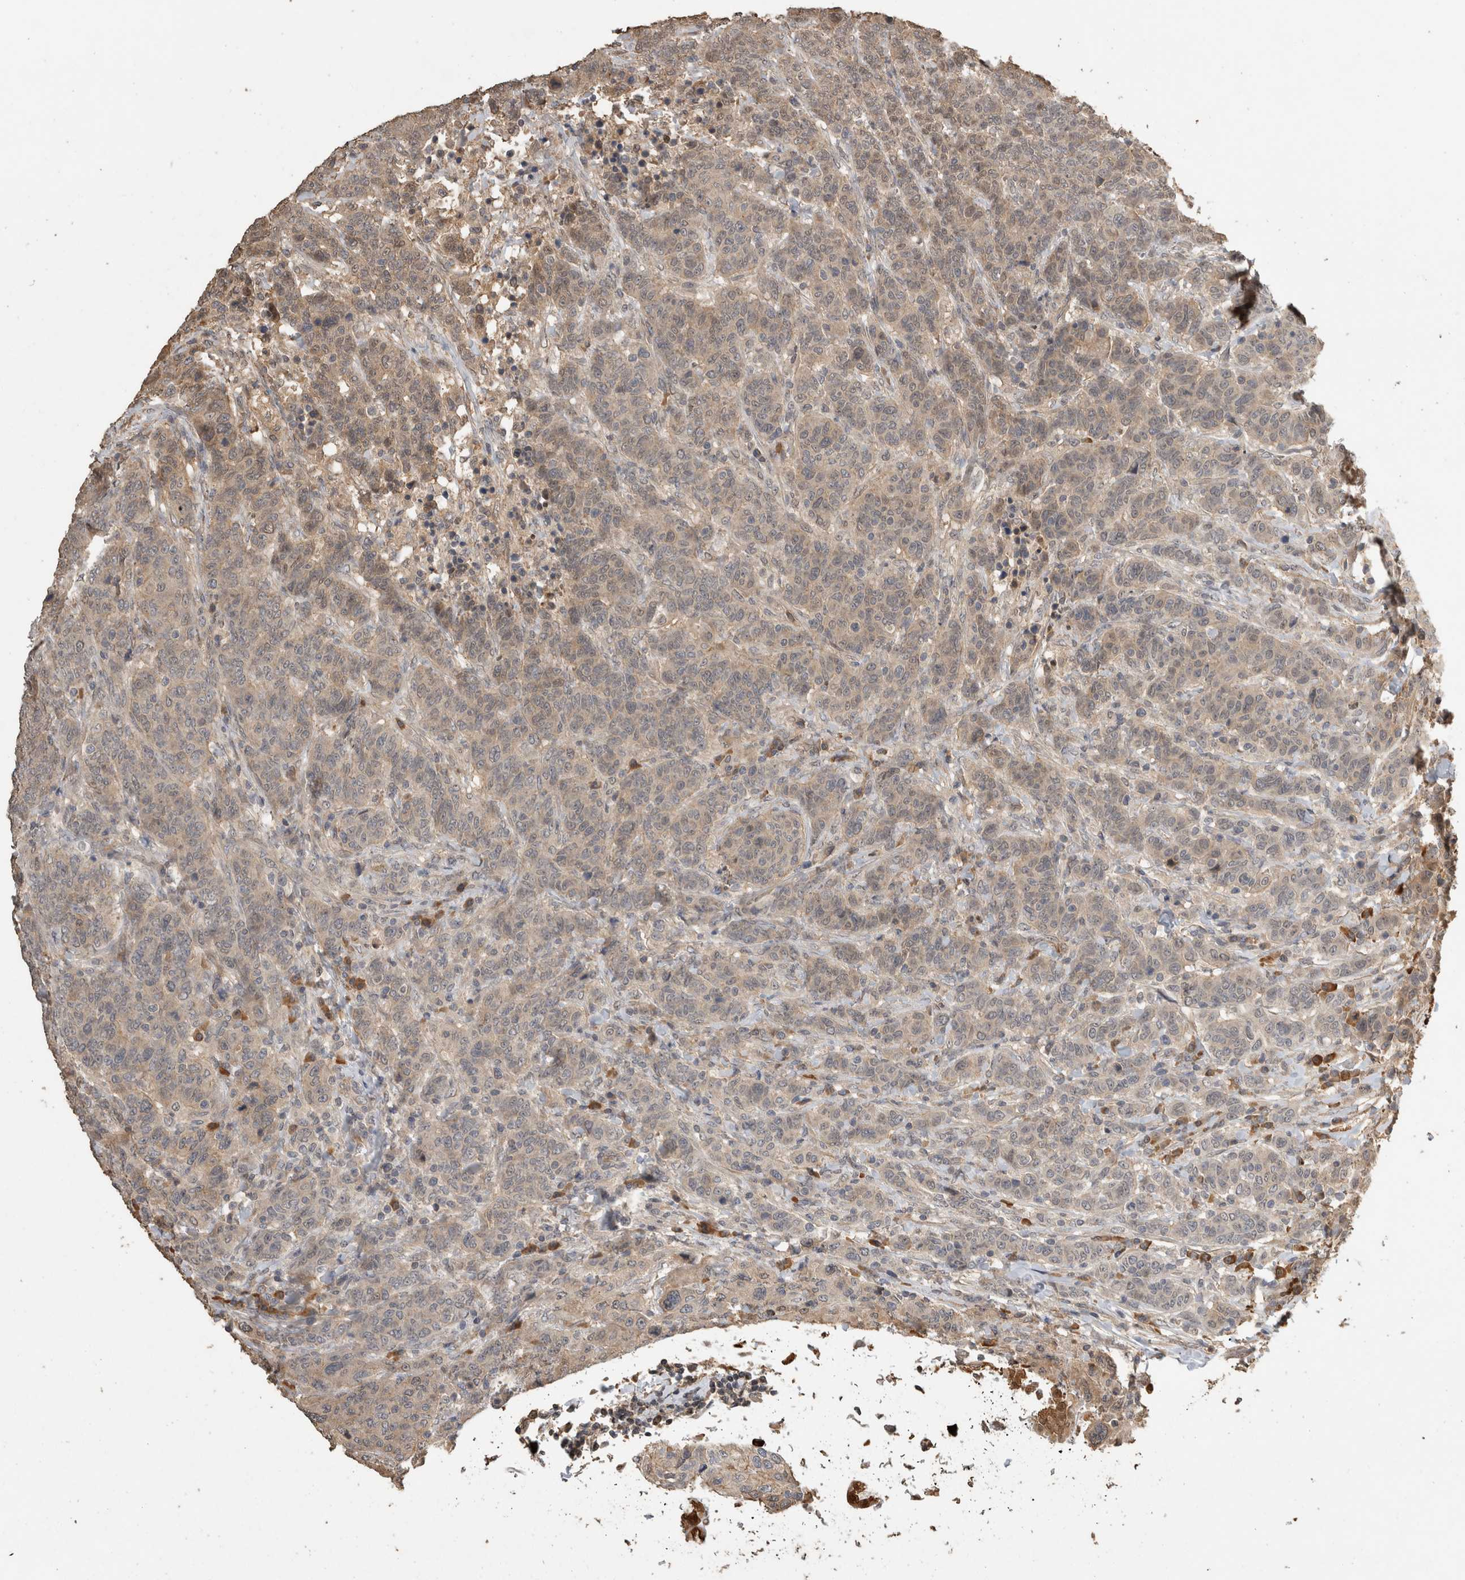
{"staining": {"intensity": "weak", "quantity": "25%-75%", "location": "cytoplasmic/membranous"}, "tissue": "breast cancer", "cell_type": "Tumor cells", "image_type": "cancer", "snomed": [{"axis": "morphology", "description": "Duct carcinoma"}, {"axis": "topography", "description": "Breast"}], "caption": "A histopathology image of breast cancer stained for a protein displays weak cytoplasmic/membranous brown staining in tumor cells.", "gene": "RHPN1", "patient": {"sex": "female", "age": 37}}